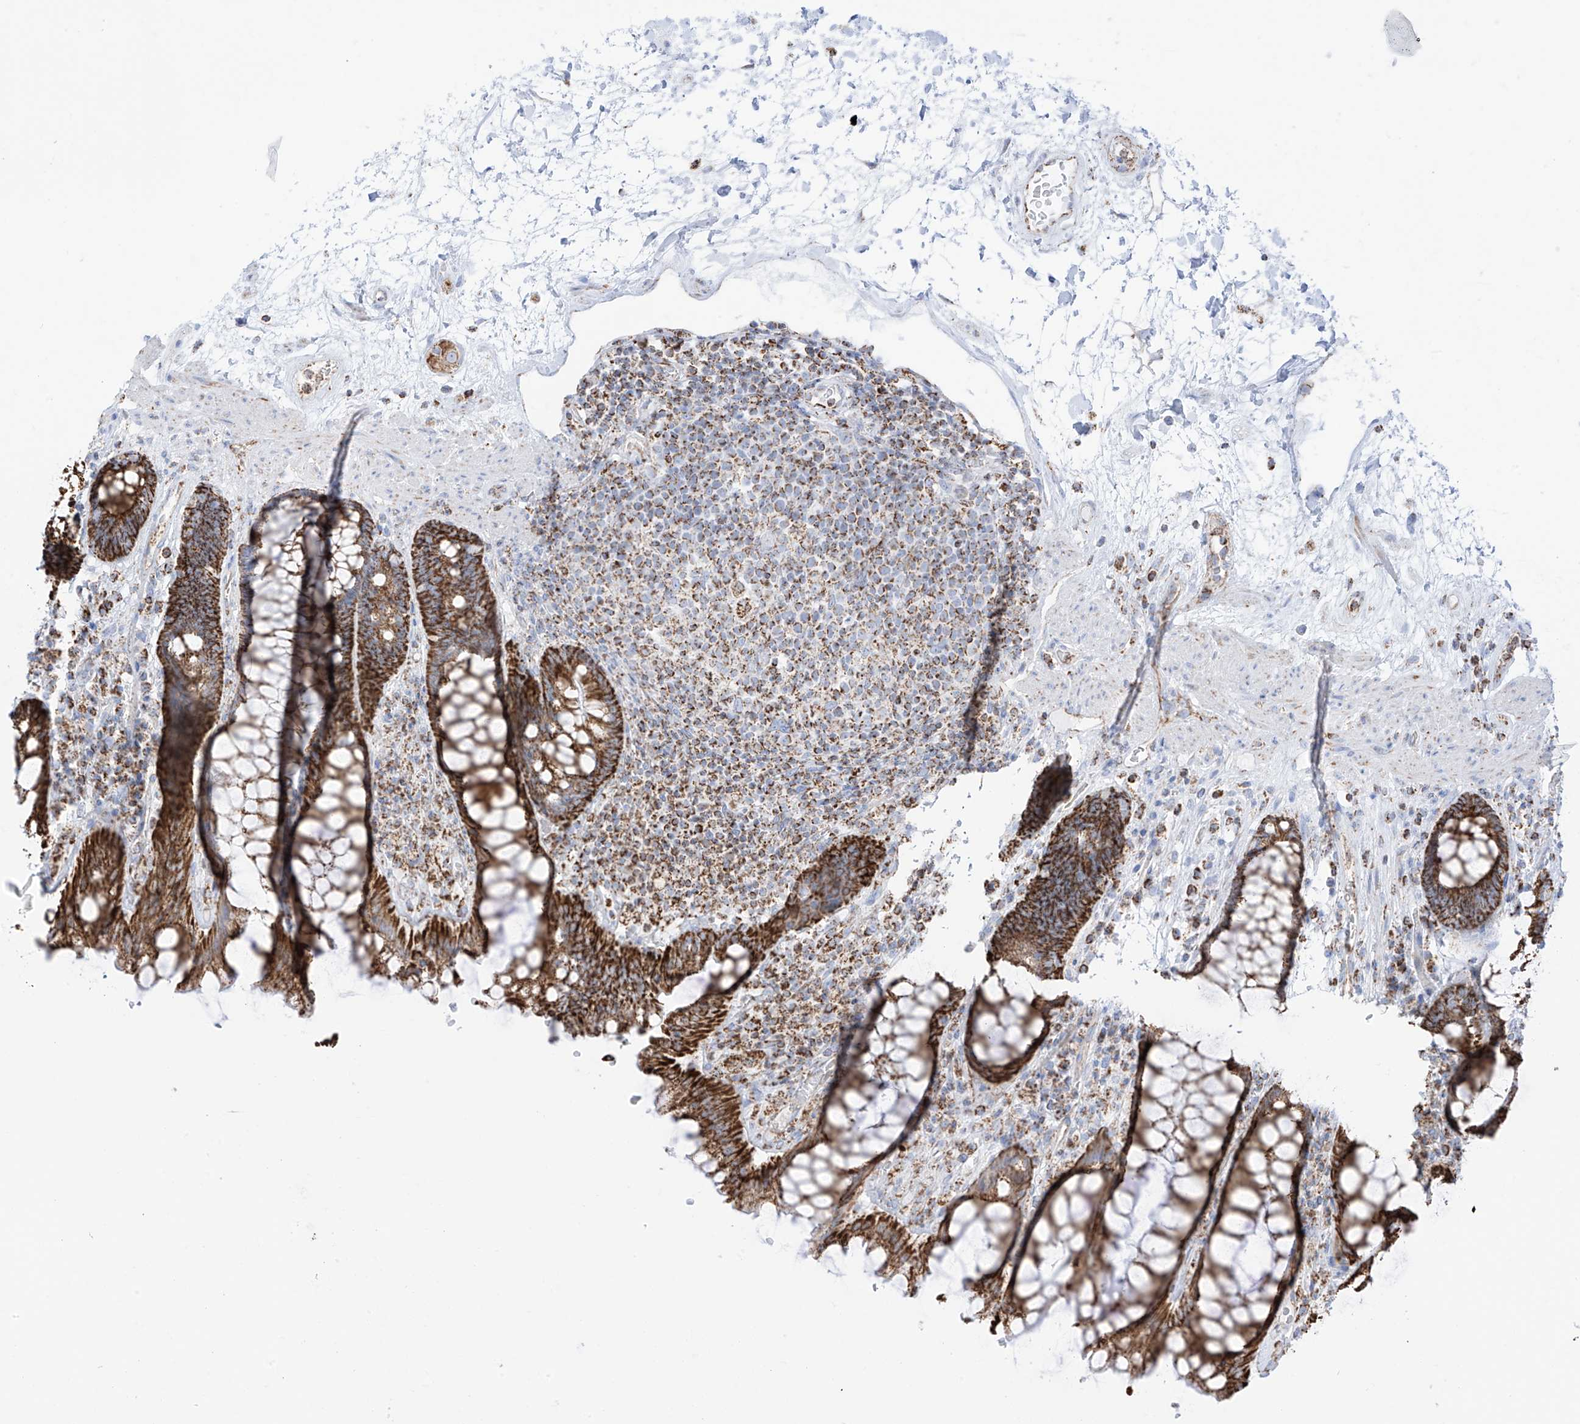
{"staining": {"intensity": "strong", "quantity": ">75%", "location": "cytoplasmic/membranous"}, "tissue": "rectum", "cell_type": "Glandular cells", "image_type": "normal", "snomed": [{"axis": "morphology", "description": "Normal tissue, NOS"}, {"axis": "topography", "description": "Rectum"}], "caption": "Immunohistochemistry (DAB (3,3'-diaminobenzidine)) staining of normal rectum demonstrates strong cytoplasmic/membranous protein positivity in approximately >75% of glandular cells. (brown staining indicates protein expression, while blue staining denotes nuclei).", "gene": "XKR3", "patient": {"sex": "male", "age": 64}}